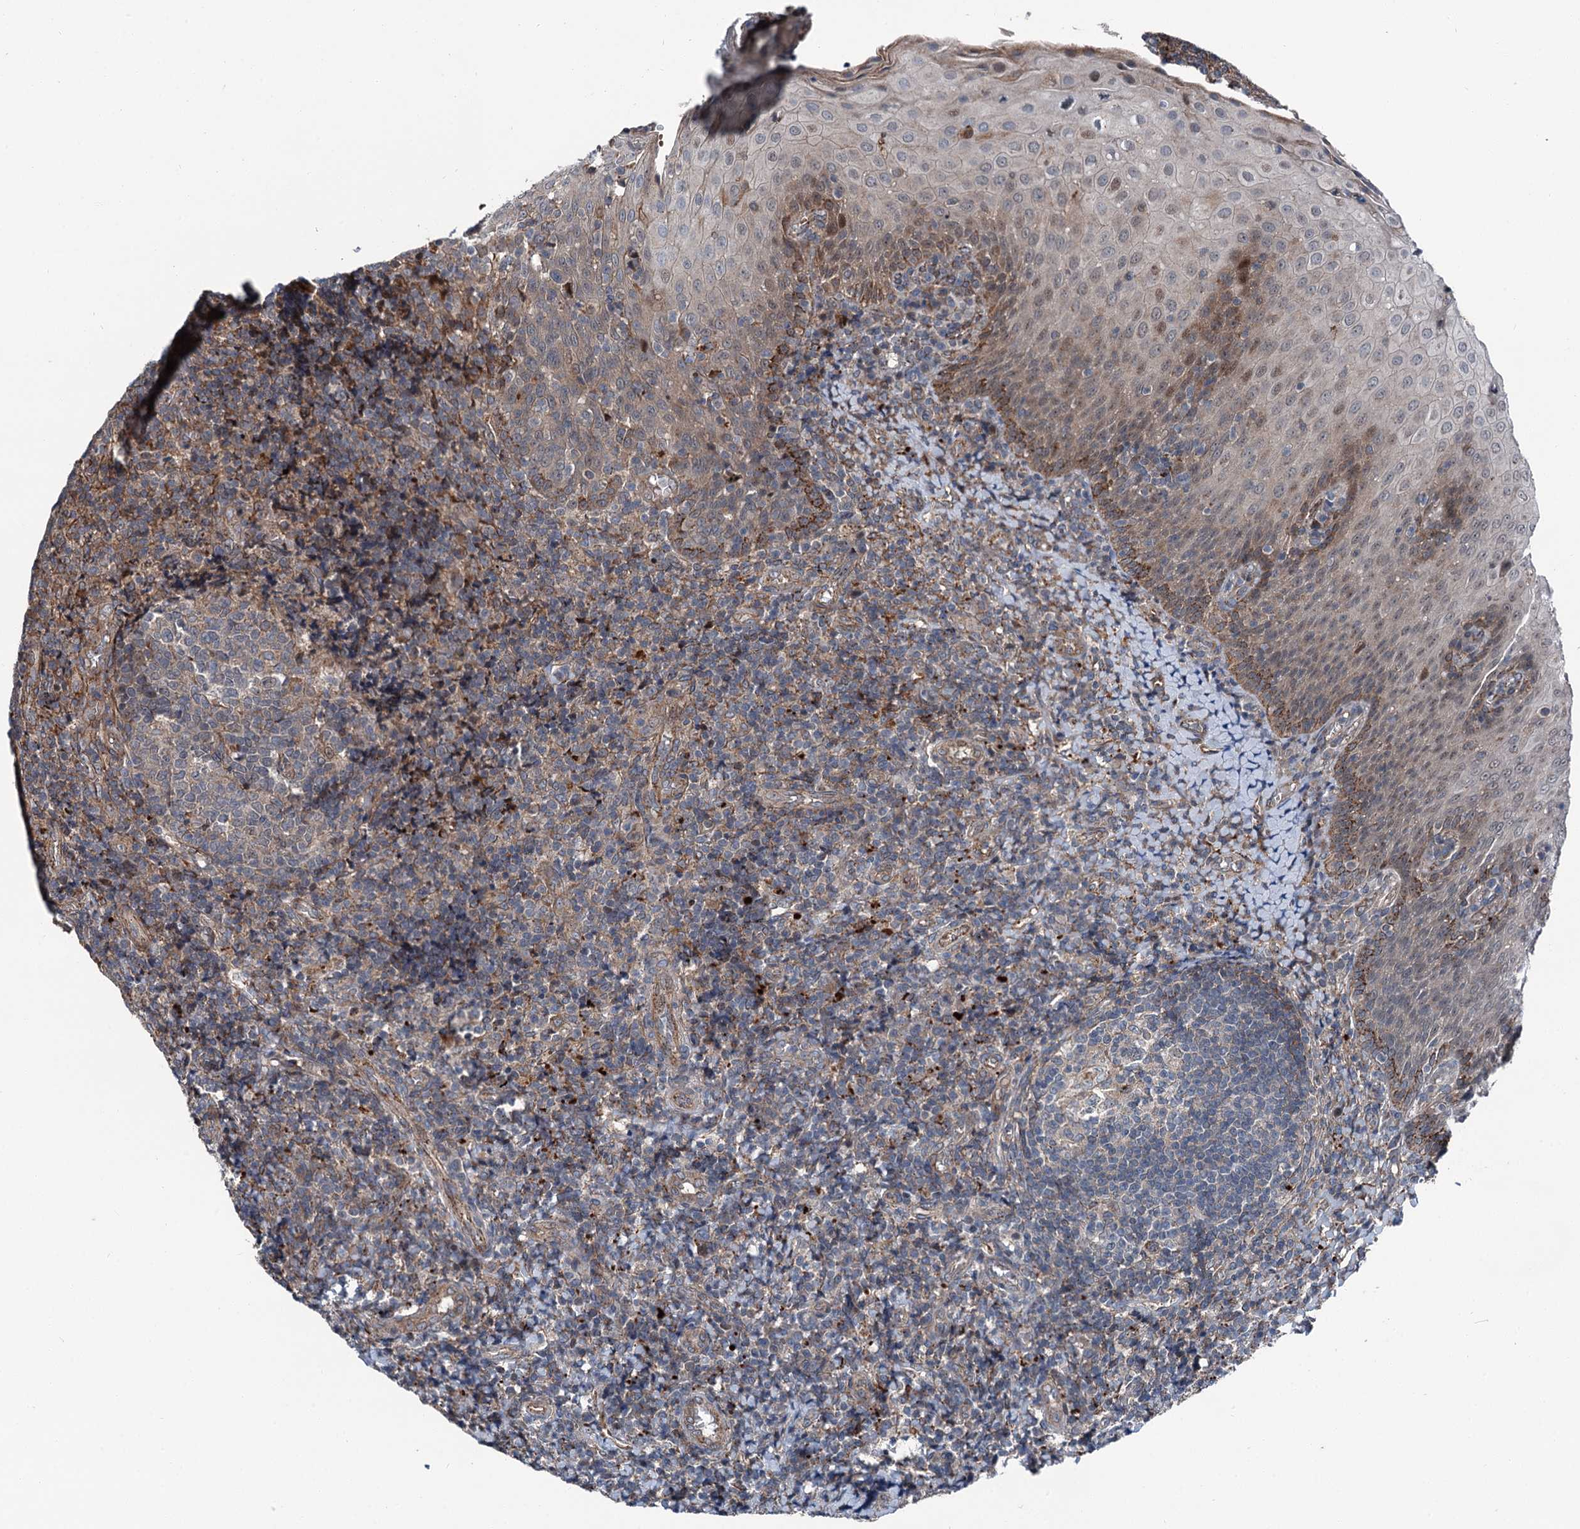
{"staining": {"intensity": "negative", "quantity": "none", "location": "none"}, "tissue": "tonsil", "cell_type": "Germinal center cells", "image_type": "normal", "snomed": [{"axis": "morphology", "description": "Normal tissue, NOS"}, {"axis": "topography", "description": "Tonsil"}], "caption": "IHC image of unremarkable tonsil: human tonsil stained with DAB exhibits no significant protein expression in germinal center cells.", "gene": "POLR1D", "patient": {"sex": "female", "age": 19}}